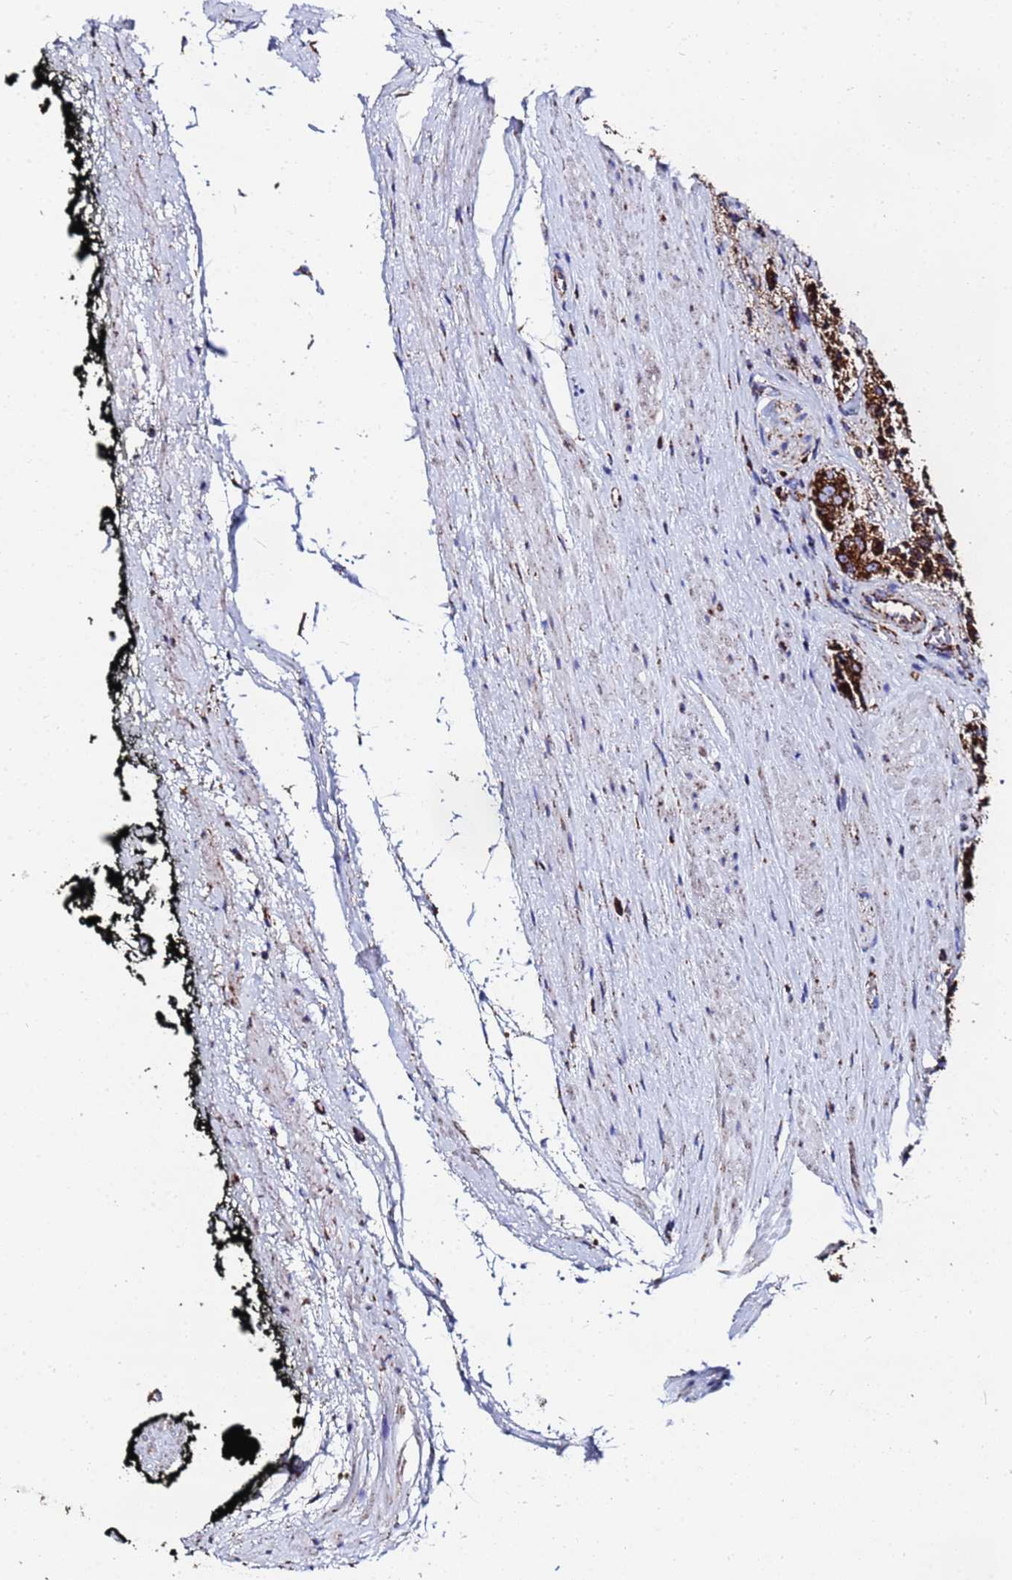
{"staining": {"intensity": "strong", "quantity": ">75%", "location": "cytoplasmic/membranous"}, "tissue": "prostate cancer", "cell_type": "Tumor cells", "image_type": "cancer", "snomed": [{"axis": "morphology", "description": "Adenocarcinoma, High grade"}, {"axis": "topography", "description": "Prostate"}], "caption": "Immunohistochemical staining of adenocarcinoma (high-grade) (prostate) exhibits high levels of strong cytoplasmic/membranous protein positivity in approximately >75% of tumor cells.", "gene": "GLUD1", "patient": {"sex": "male", "age": 71}}